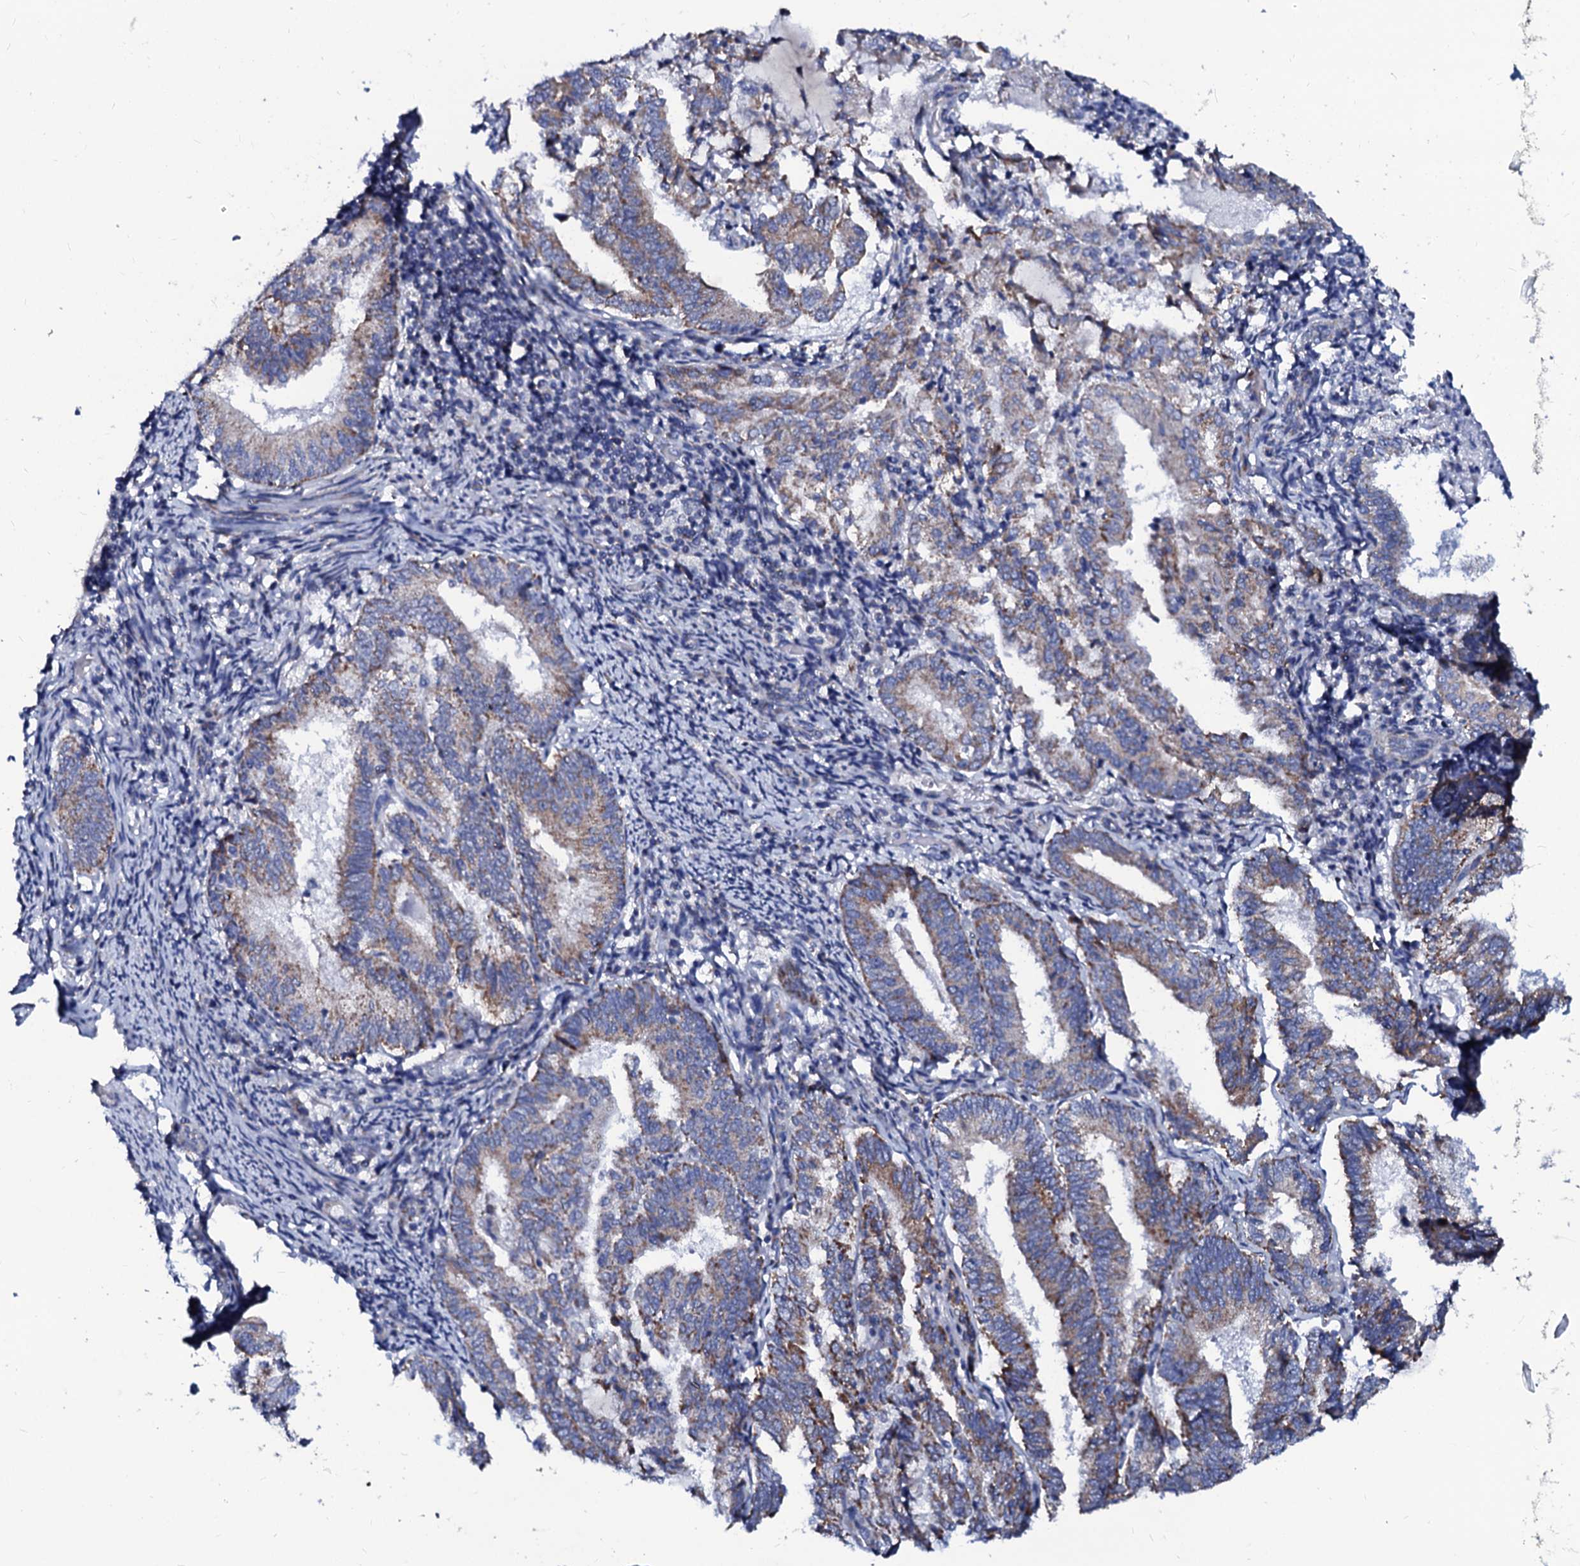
{"staining": {"intensity": "moderate", "quantity": ">75%", "location": "cytoplasmic/membranous"}, "tissue": "endometrial cancer", "cell_type": "Tumor cells", "image_type": "cancer", "snomed": [{"axis": "morphology", "description": "Adenocarcinoma, NOS"}, {"axis": "topography", "description": "Endometrium"}], "caption": "Adenocarcinoma (endometrial) tissue displays moderate cytoplasmic/membranous expression in approximately >75% of tumor cells, visualized by immunohistochemistry.", "gene": "SLC37A4", "patient": {"sex": "female", "age": 80}}